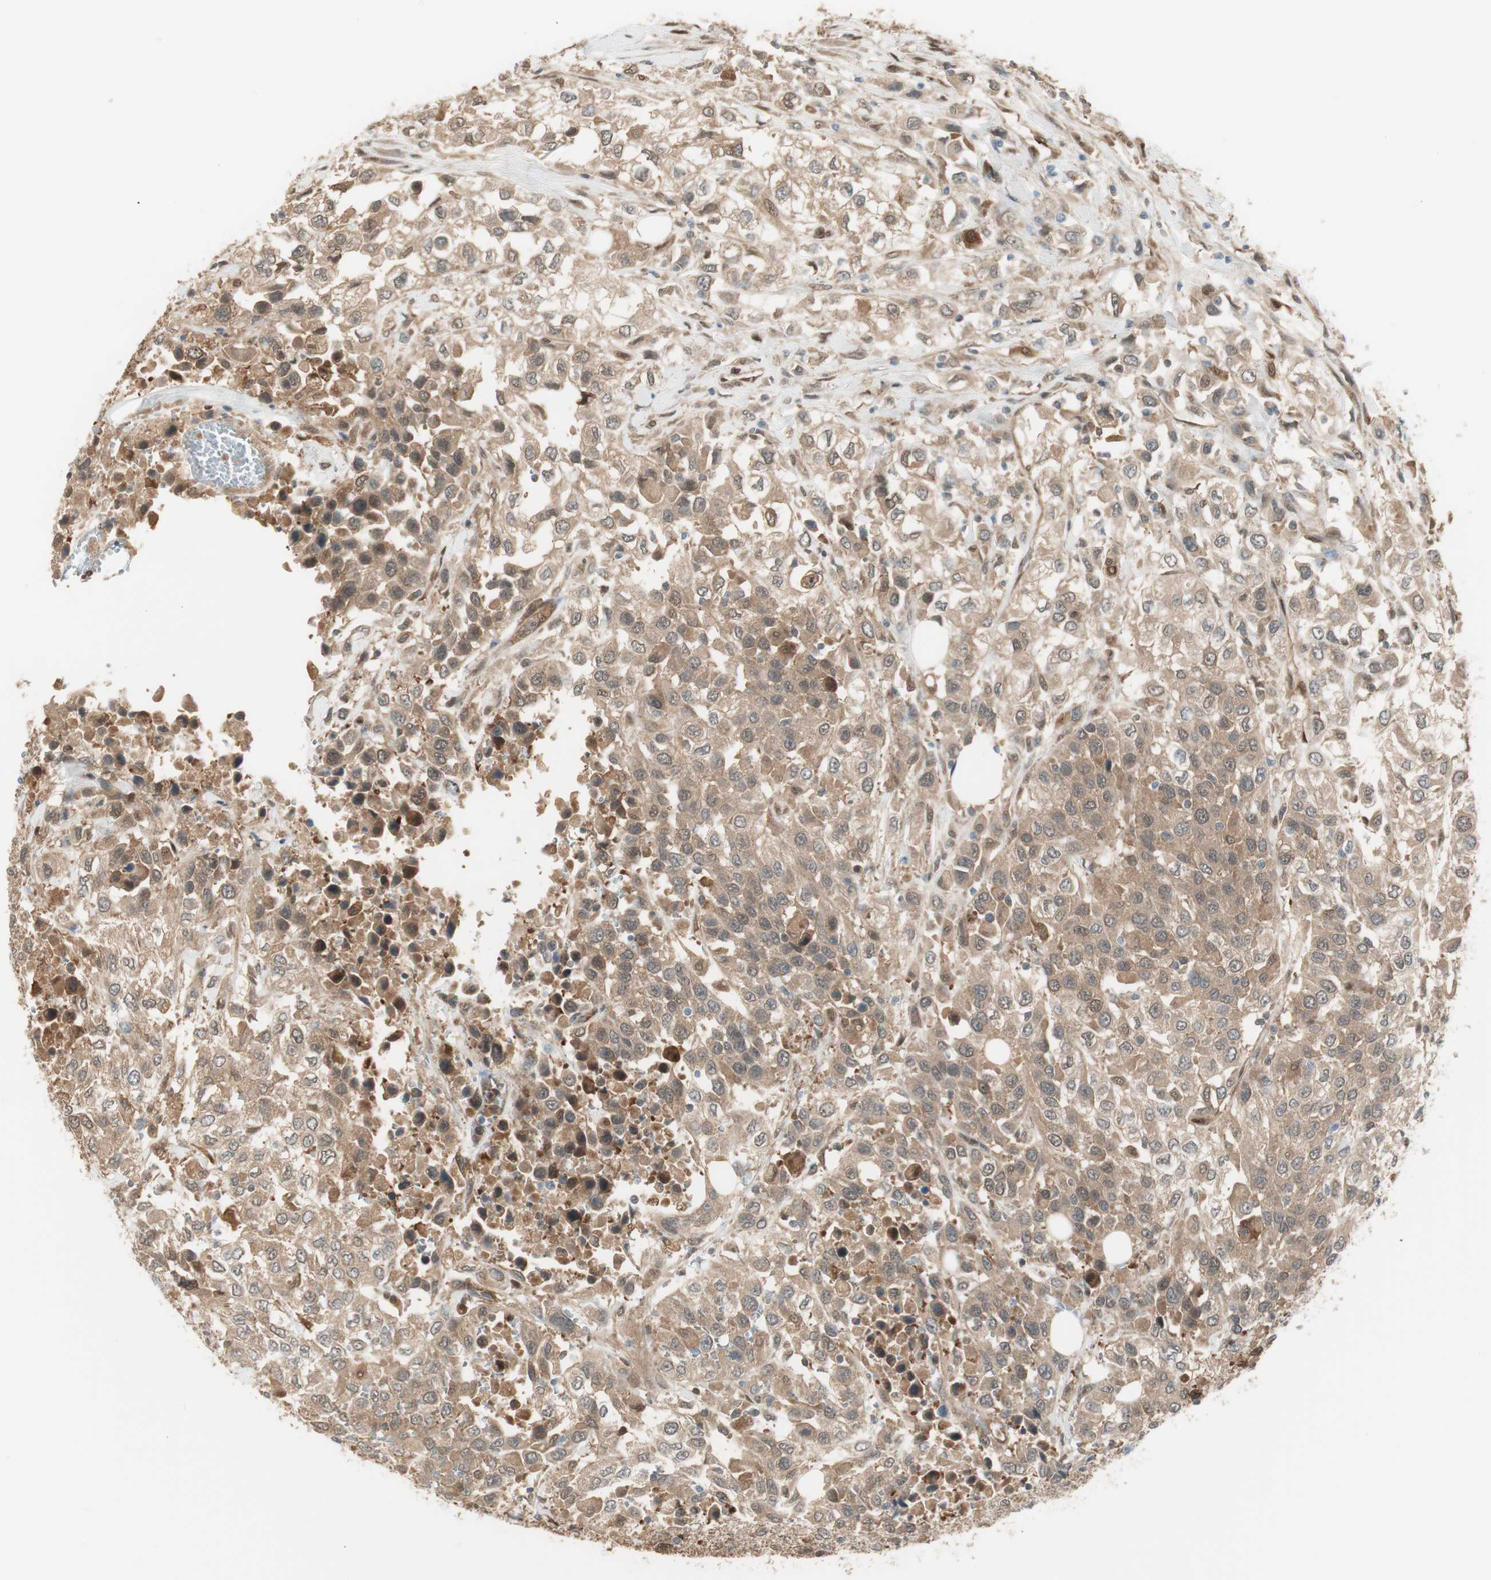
{"staining": {"intensity": "moderate", "quantity": ">75%", "location": "cytoplasmic/membranous"}, "tissue": "urothelial cancer", "cell_type": "Tumor cells", "image_type": "cancer", "snomed": [{"axis": "morphology", "description": "Urothelial carcinoma, High grade"}, {"axis": "topography", "description": "Urinary bladder"}], "caption": "High-grade urothelial carcinoma stained with immunohistochemistry (IHC) demonstrates moderate cytoplasmic/membranous staining in approximately >75% of tumor cells. The staining was performed using DAB (3,3'-diaminobenzidine) to visualize the protein expression in brown, while the nuclei were stained in blue with hematoxylin (Magnification: 20x).", "gene": "SERPINB6", "patient": {"sex": "female", "age": 80}}